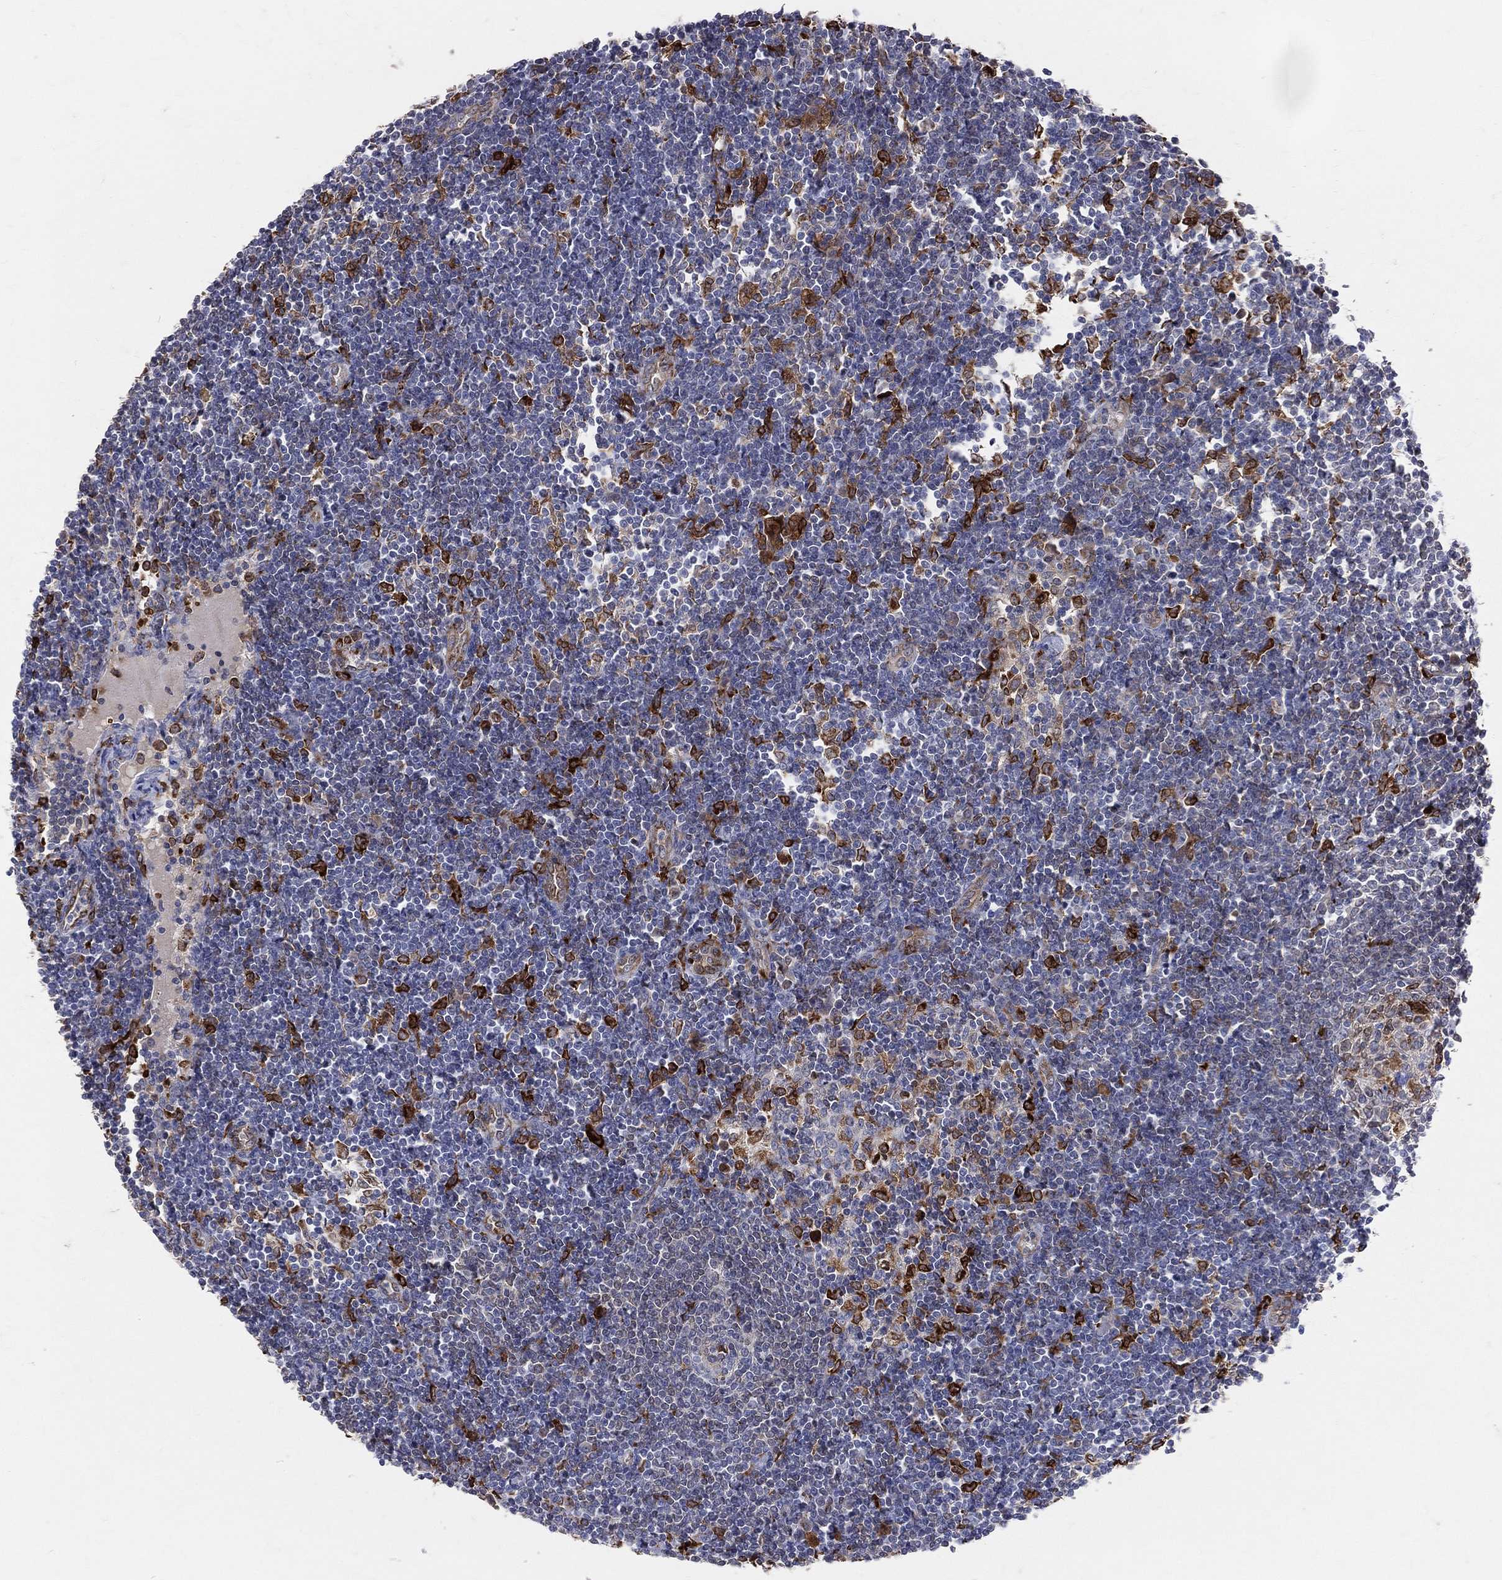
{"staining": {"intensity": "strong", "quantity": "<25%", "location": "cytoplasmic/membranous"}, "tissue": "lymph node", "cell_type": "Germinal center cells", "image_type": "normal", "snomed": [{"axis": "morphology", "description": "Normal tissue, NOS"}, {"axis": "morphology", "description": "Adenocarcinoma, NOS"}, {"axis": "topography", "description": "Lymph node"}, {"axis": "topography", "description": "Pancreas"}], "caption": "This image reveals IHC staining of benign human lymph node, with medium strong cytoplasmic/membranous expression in about <25% of germinal center cells.", "gene": "CD74", "patient": {"sex": "female", "age": 58}}